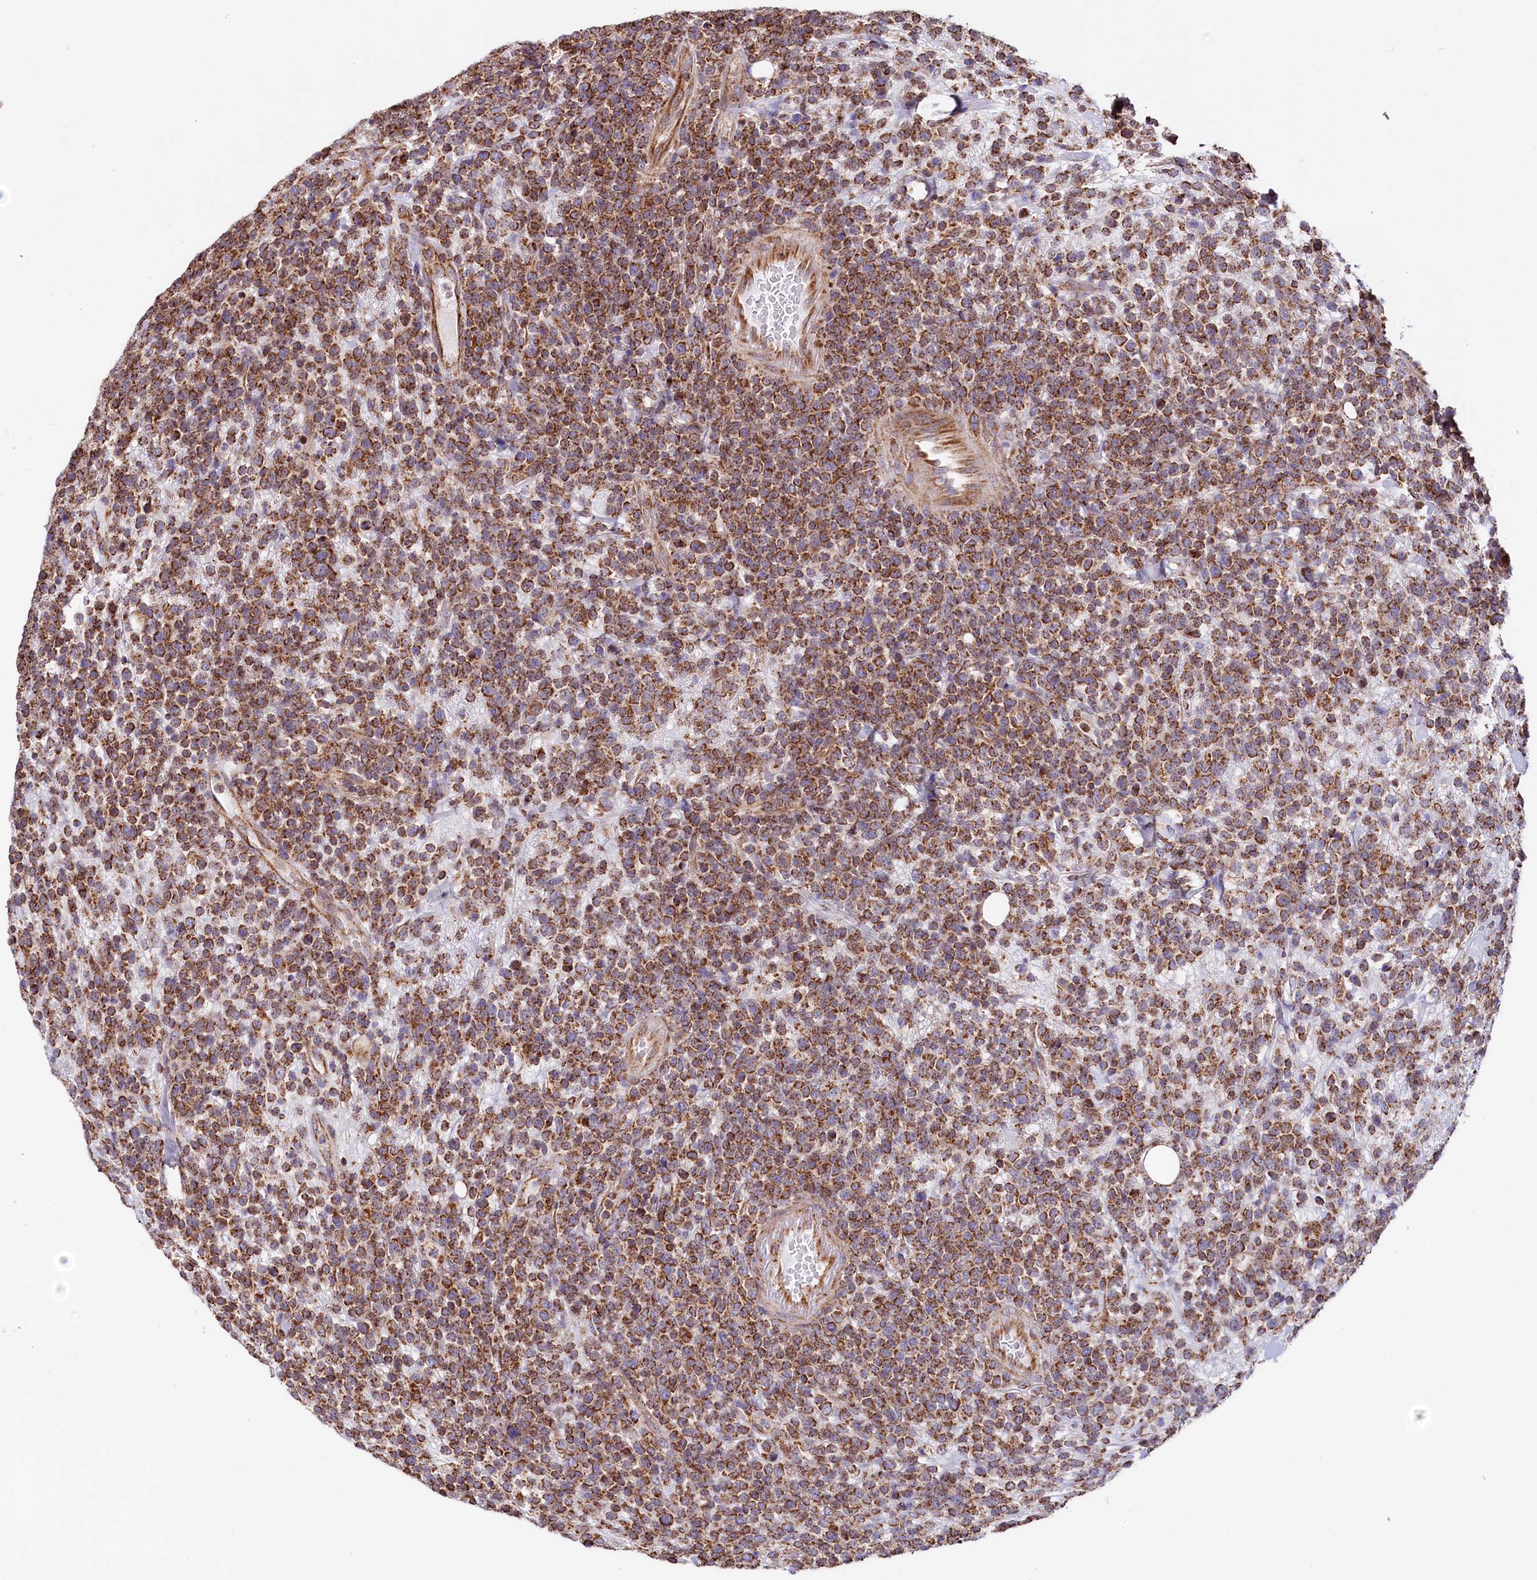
{"staining": {"intensity": "strong", "quantity": ">75%", "location": "cytoplasmic/membranous"}, "tissue": "lymphoma", "cell_type": "Tumor cells", "image_type": "cancer", "snomed": [{"axis": "morphology", "description": "Malignant lymphoma, non-Hodgkin's type, High grade"}, {"axis": "topography", "description": "Colon"}], "caption": "The photomicrograph displays immunohistochemical staining of lymphoma. There is strong cytoplasmic/membranous expression is appreciated in approximately >75% of tumor cells.", "gene": "NUDT15", "patient": {"sex": "female", "age": 53}}